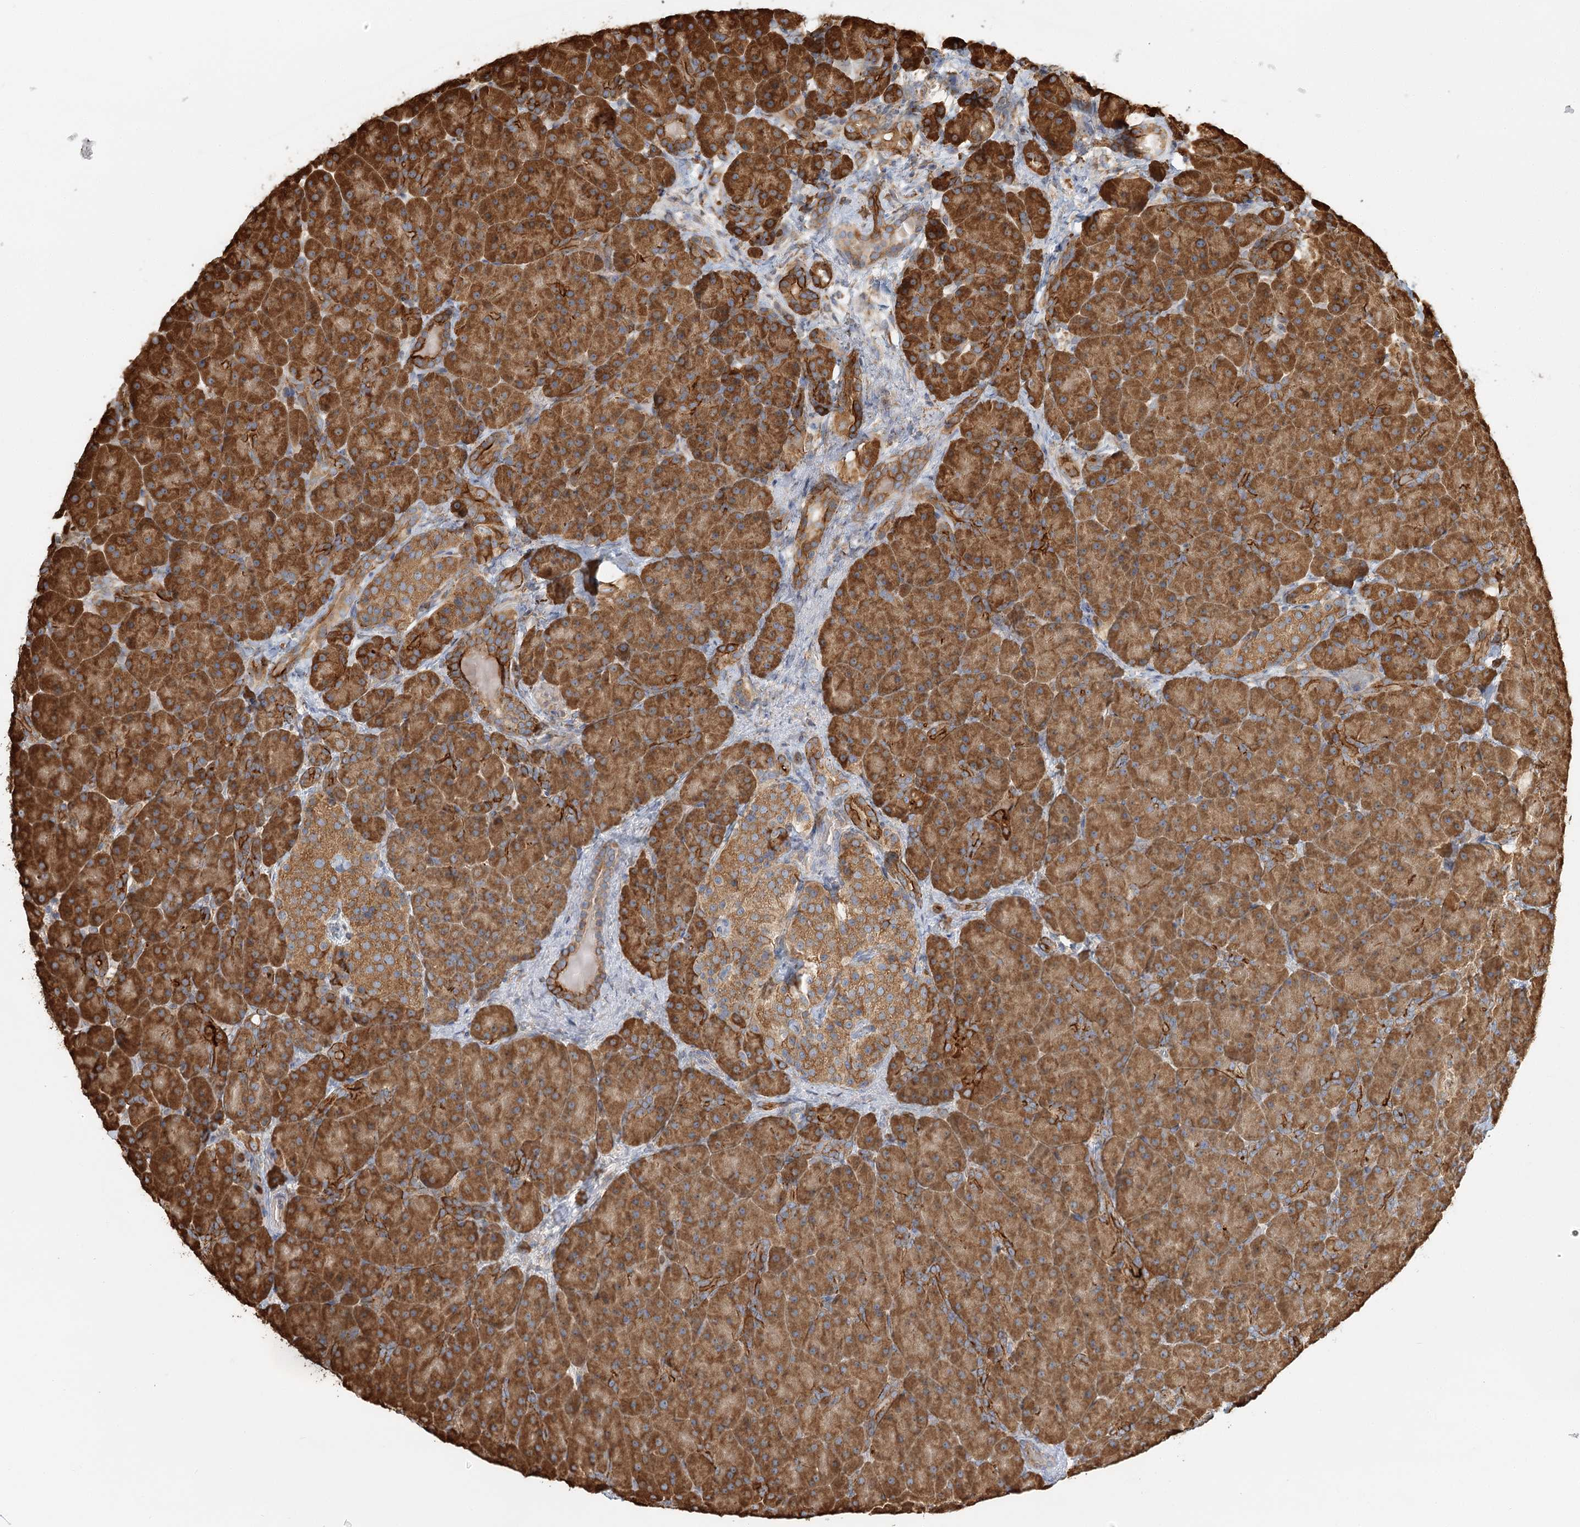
{"staining": {"intensity": "strong", "quantity": ">75%", "location": "cytoplasmic/membranous"}, "tissue": "pancreas", "cell_type": "Exocrine glandular cells", "image_type": "normal", "snomed": [{"axis": "morphology", "description": "Normal tissue, NOS"}, {"axis": "topography", "description": "Pancreas"}], "caption": "Immunohistochemical staining of benign human pancreas reveals >75% levels of strong cytoplasmic/membranous protein positivity in about >75% of exocrine glandular cells.", "gene": "TAS1R1", "patient": {"sex": "male", "age": 66}}